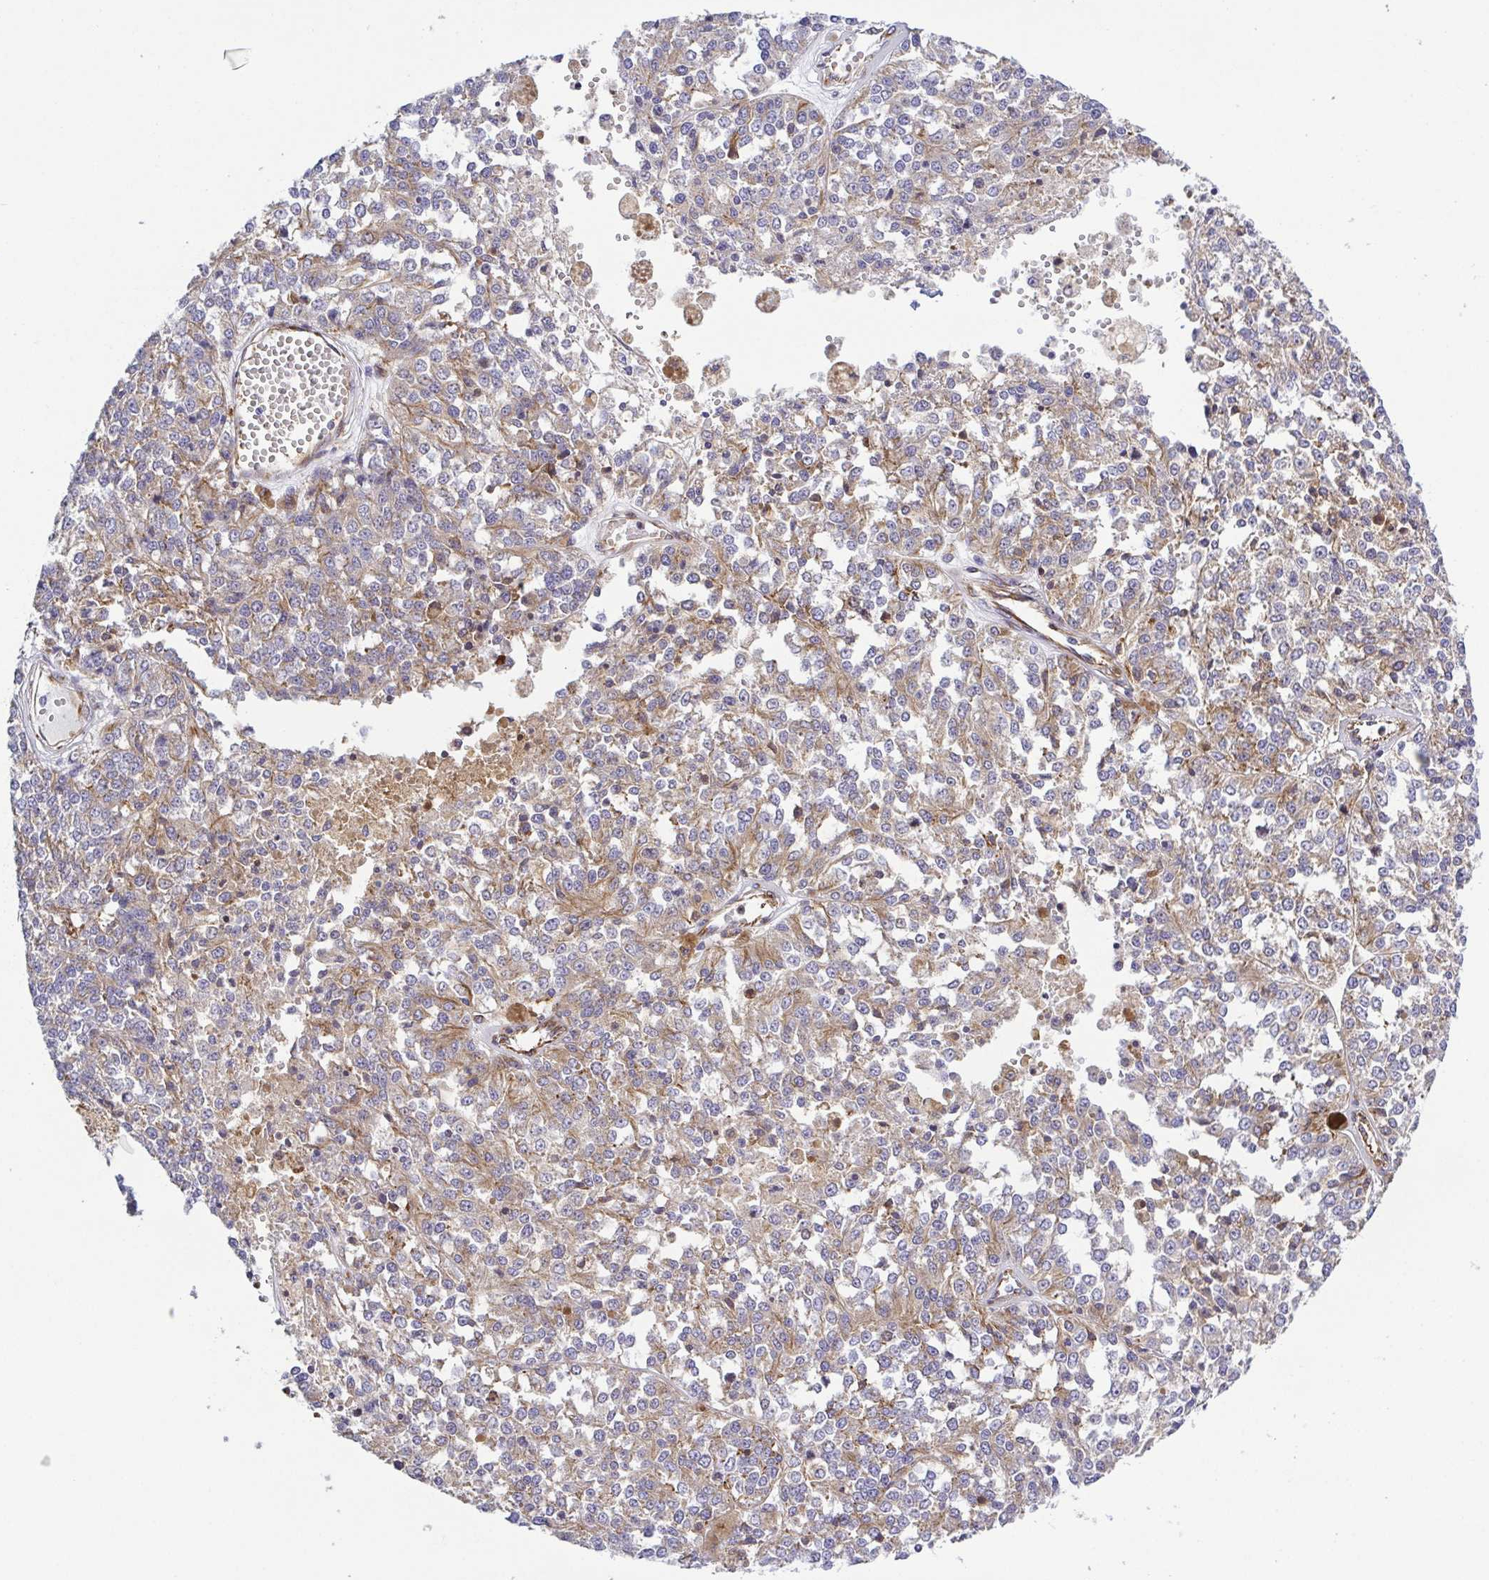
{"staining": {"intensity": "weak", "quantity": "<25%", "location": "cytoplasmic/membranous"}, "tissue": "melanoma", "cell_type": "Tumor cells", "image_type": "cancer", "snomed": [{"axis": "morphology", "description": "Malignant melanoma, Metastatic site"}, {"axis": "topography", "description": "Lymph node"}], "caption": "DAB immunohistochemical staining of malignant melanoma (metastatic site) displays no significant expression in tumor cells.", "gene": "KIF5B", "patient": {"sex": "female", "age": 64}}